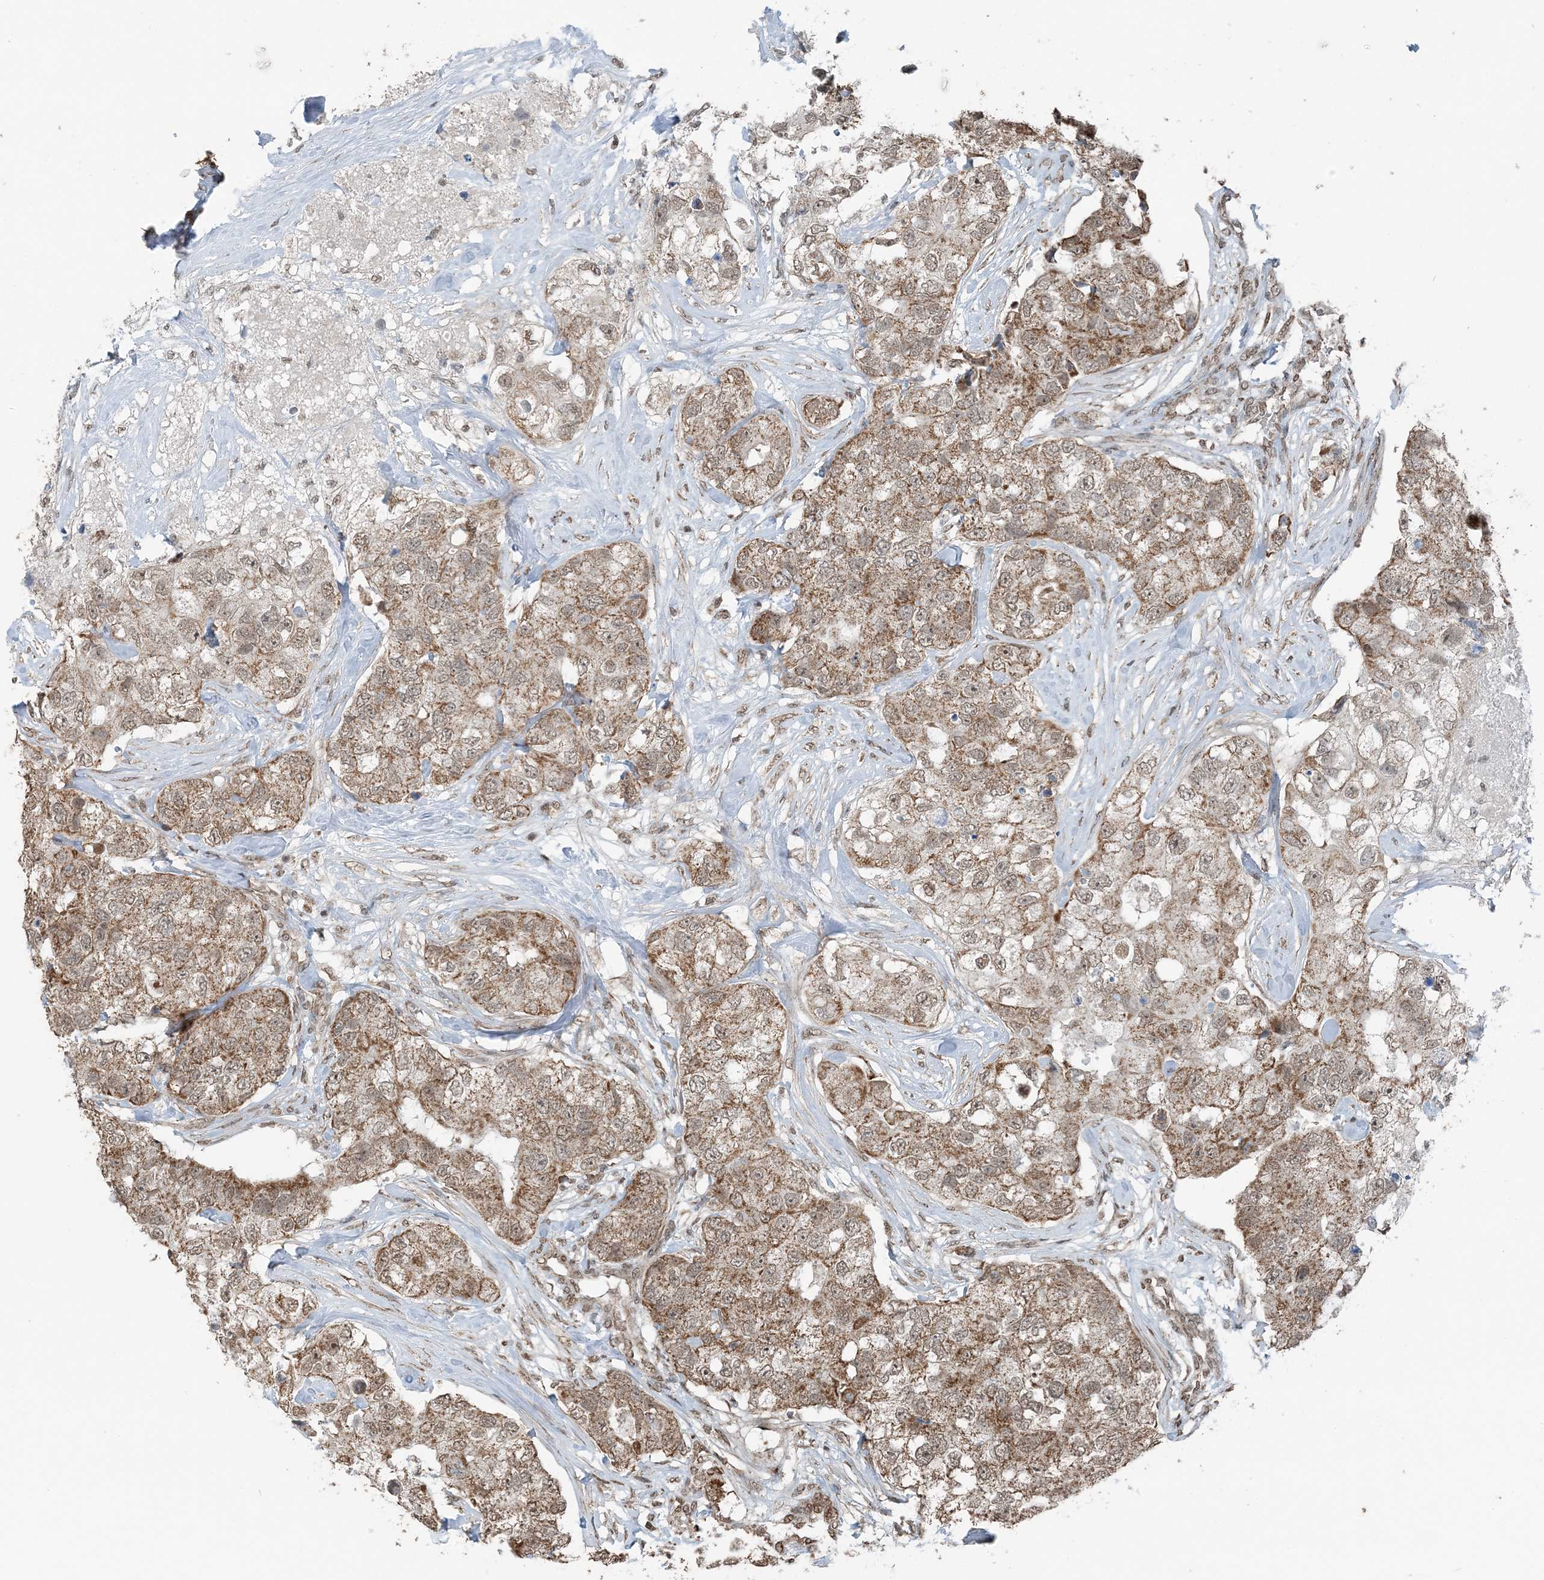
{"staining": {"intensity": "moderate", "quantity": ">75%", "location": "cytoplasmic/membranous"}, "tissue": "breast cancer", "cell_type": "Tumor cells", "image_type": "cancer", "snomed": [{"axis": "morphology", "description": "Duct carcinoma"}, {"axis": "topography", "description": "Breast"}], "caption": "Immunohistochemistry photomicrograph of neoplastic tissue: human breast cancer stained using IHC exhibits medium levels of moderate protein expression localized specifically in the cytoplasmic/membranous of tumor cells, appearing as a cytoplasmic/membranous brown color.", "gene": "PILRB", "patient": {"sex": "female", "age": 62}}